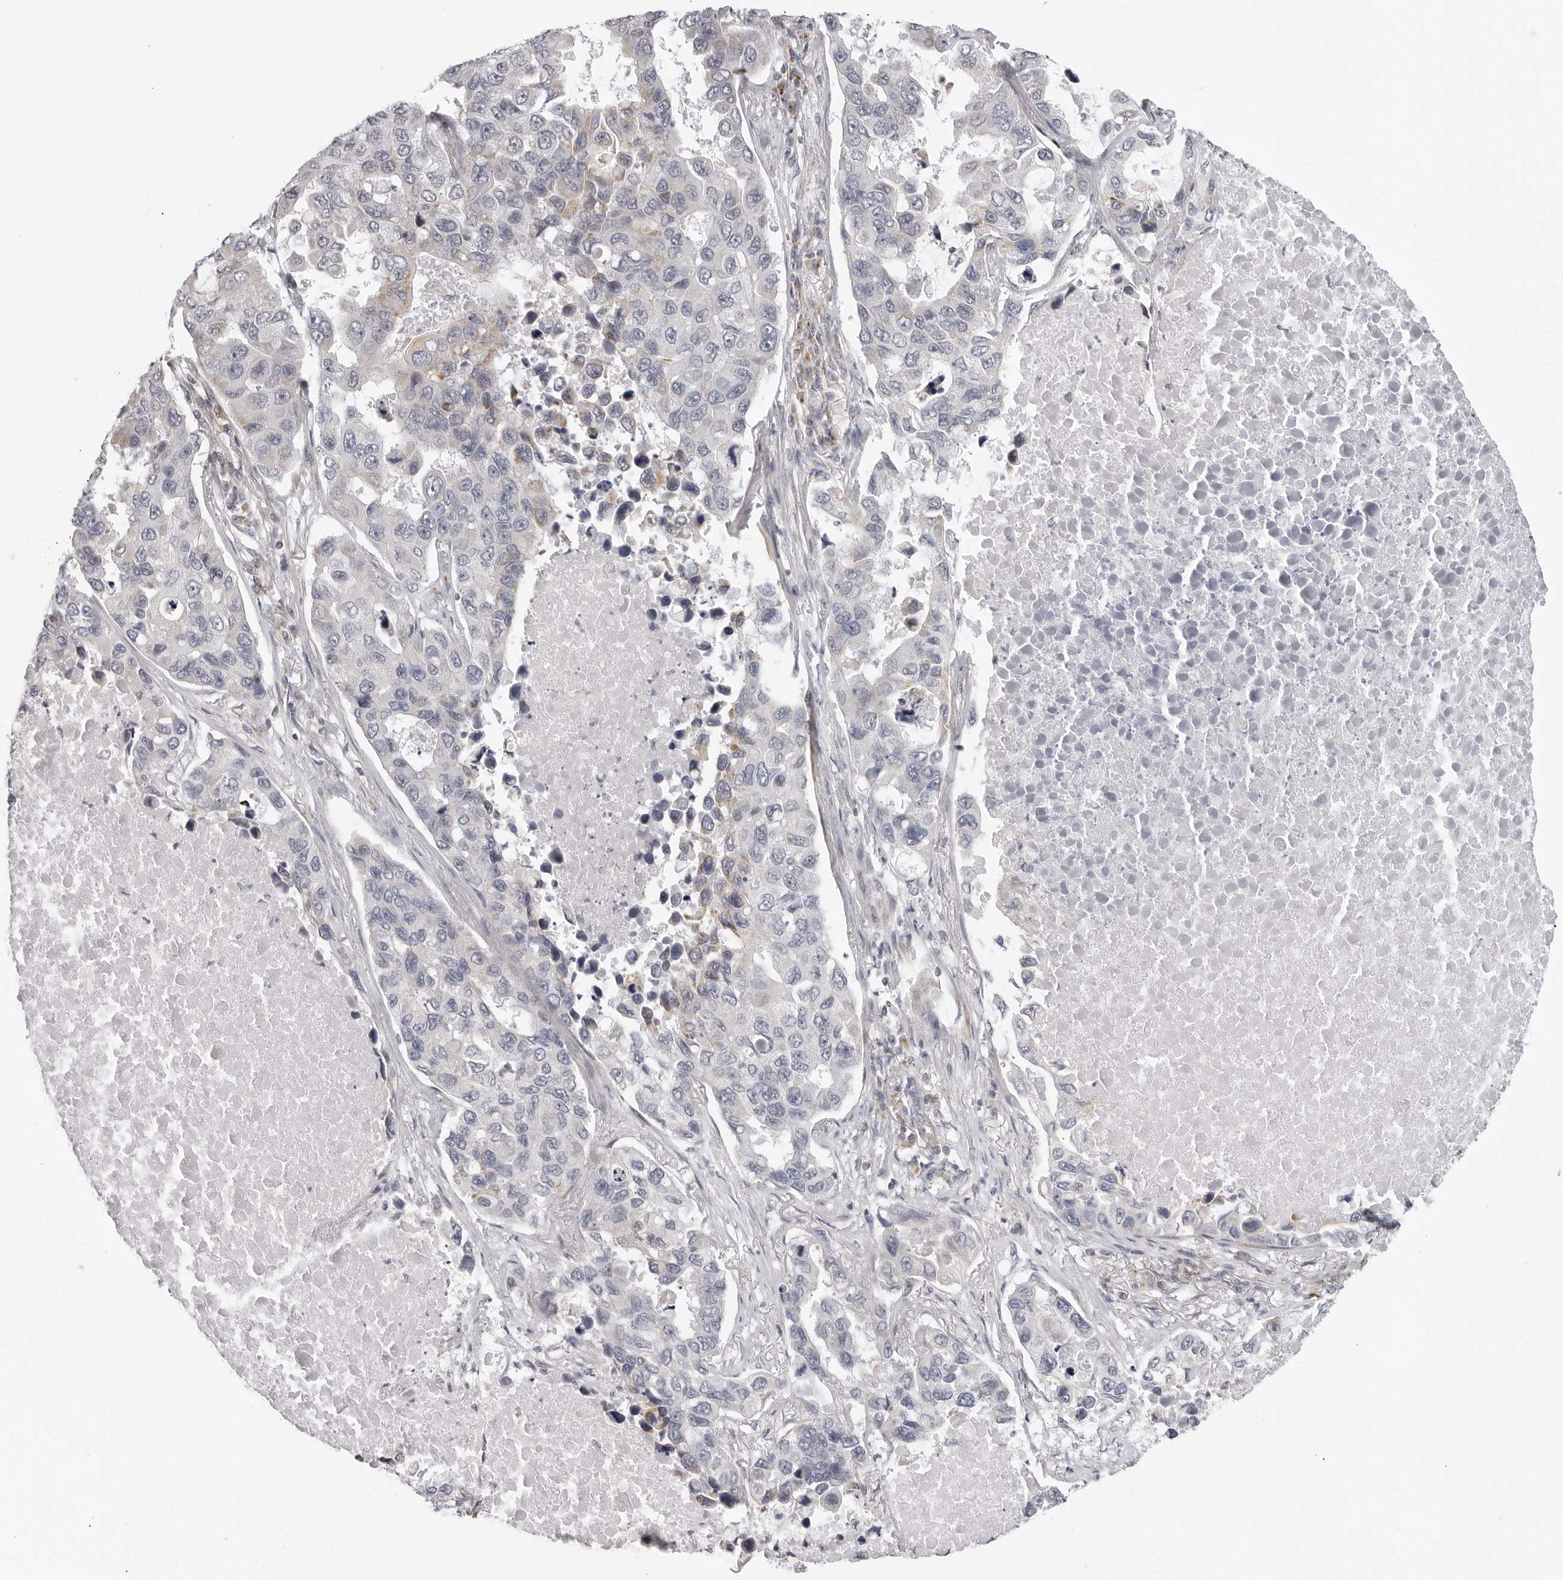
{"staining": {"intensity": "negative", "quantity": "none", "location": "none"}, "tissue": "lung cancer", "cell_type": "Tumor cells", "image_type": "cancer", "snomed": [{"axis": "morphology", "description": "Adenocarcinoma, NOS"}, {"axis": "topography", "description": "Lung"}], "caption": "This histopathology image is of lung adenocarcinoma stained with immunohistochemistry to label a protein in brown with the nuclei are counter-stained blue. There is no staining in tumor cells.", "gene": "MAP7D1", "patient": {"sex": "male", "age": 64}}